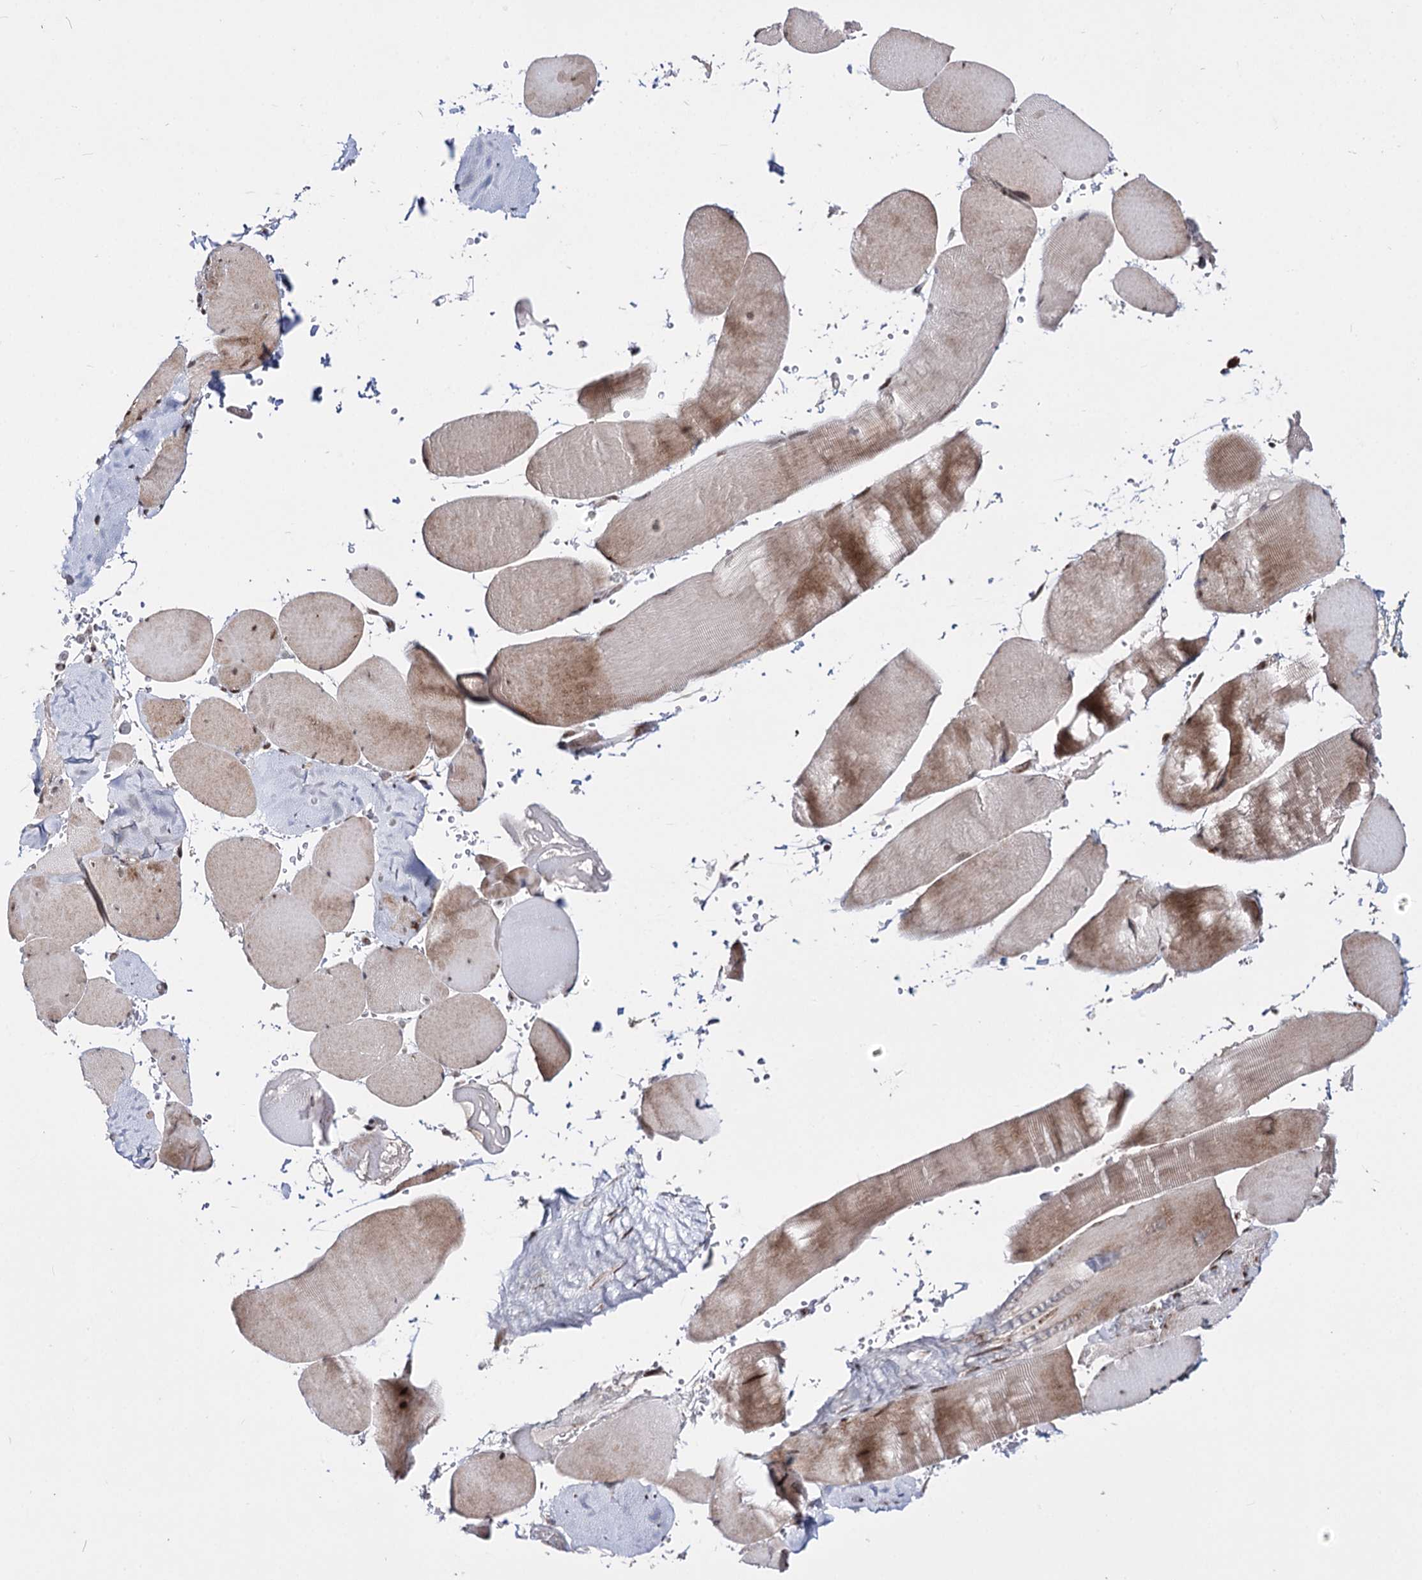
{"staining": {"intensity": "weak", "quantity": "25%-75%", "location": "cytoplasmic/membranous,nuclear"}, "tissue": "skeletal muscle", "cell_type": "Myocytes", "image_type": "normal", "snomed": [{"axis": "morphology", "description": "Normal tissue, NOS"}, {"axis": "topography", "description": "Skeletal muscle"}, {"axis": "topography", "description": "Head-Neck"}], "caption": "IHC of normal human skeletal muscle reveals low levels of weak cytoplasmic/membranous,nuclear staining in about 25%-75% of myocytes.", "gene": "STOX1", "patient": {"sex": "male", "age": 66}}